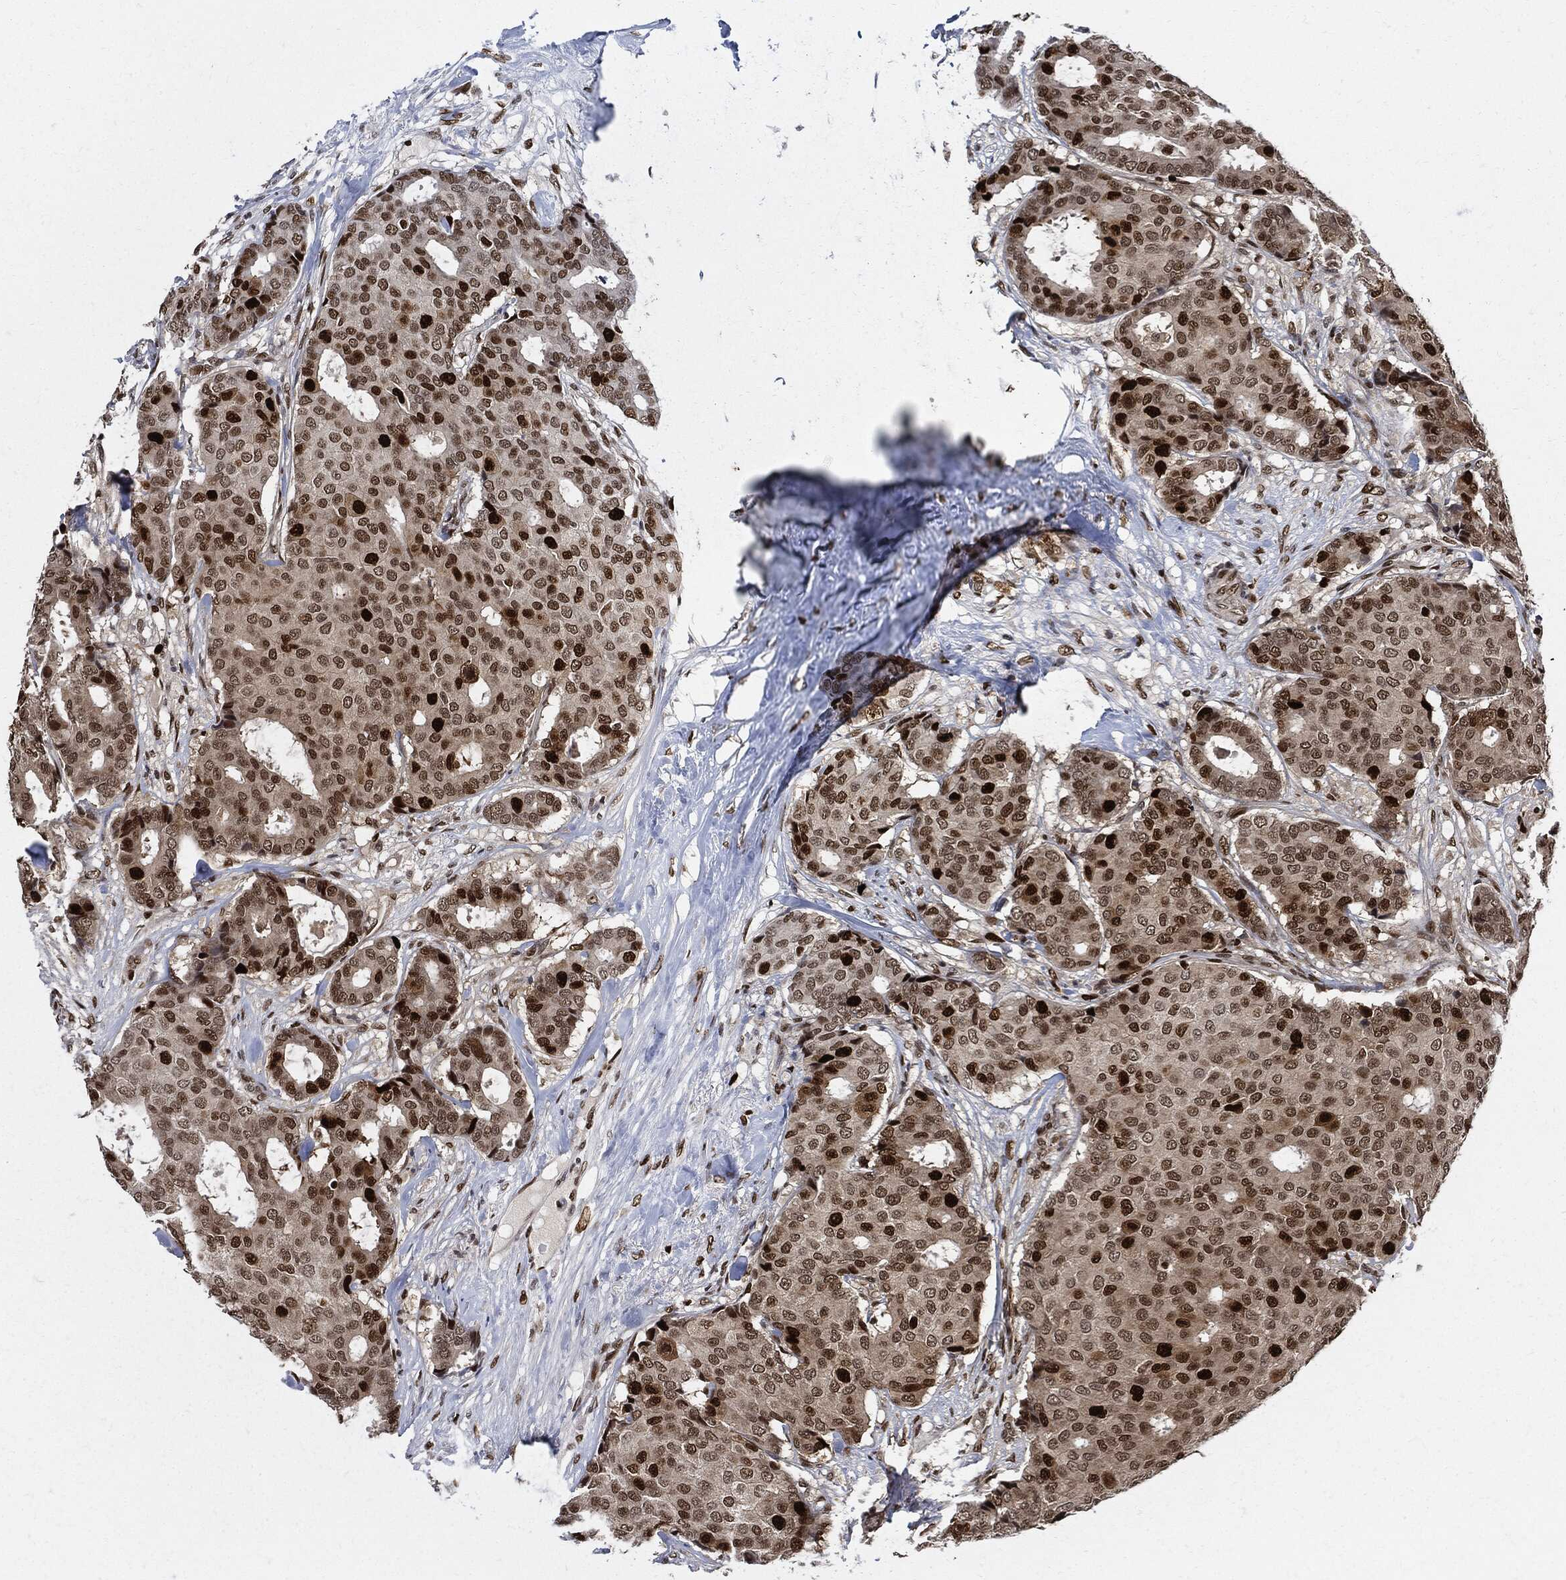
{"staining": {"intensity": "strong", "quantity": "25%-75%", "location": "nuclear"}, "tissue": "breast cancer", "cell_type": "Tumor cells", "image_type": "cancer", "snomed": [{"axis": "morphology", "description": "Duct carcinoma"}, {"axis": "topography", "description": "Breast"}], "caption": "About 25%-75% of tumor cells in breast intraductal carcinoma display strong nuclear protein expression as visualized by brown immunohistochemical staining.", "gene": "PCNA", "patient": {"sex": "female", "age": 75}}